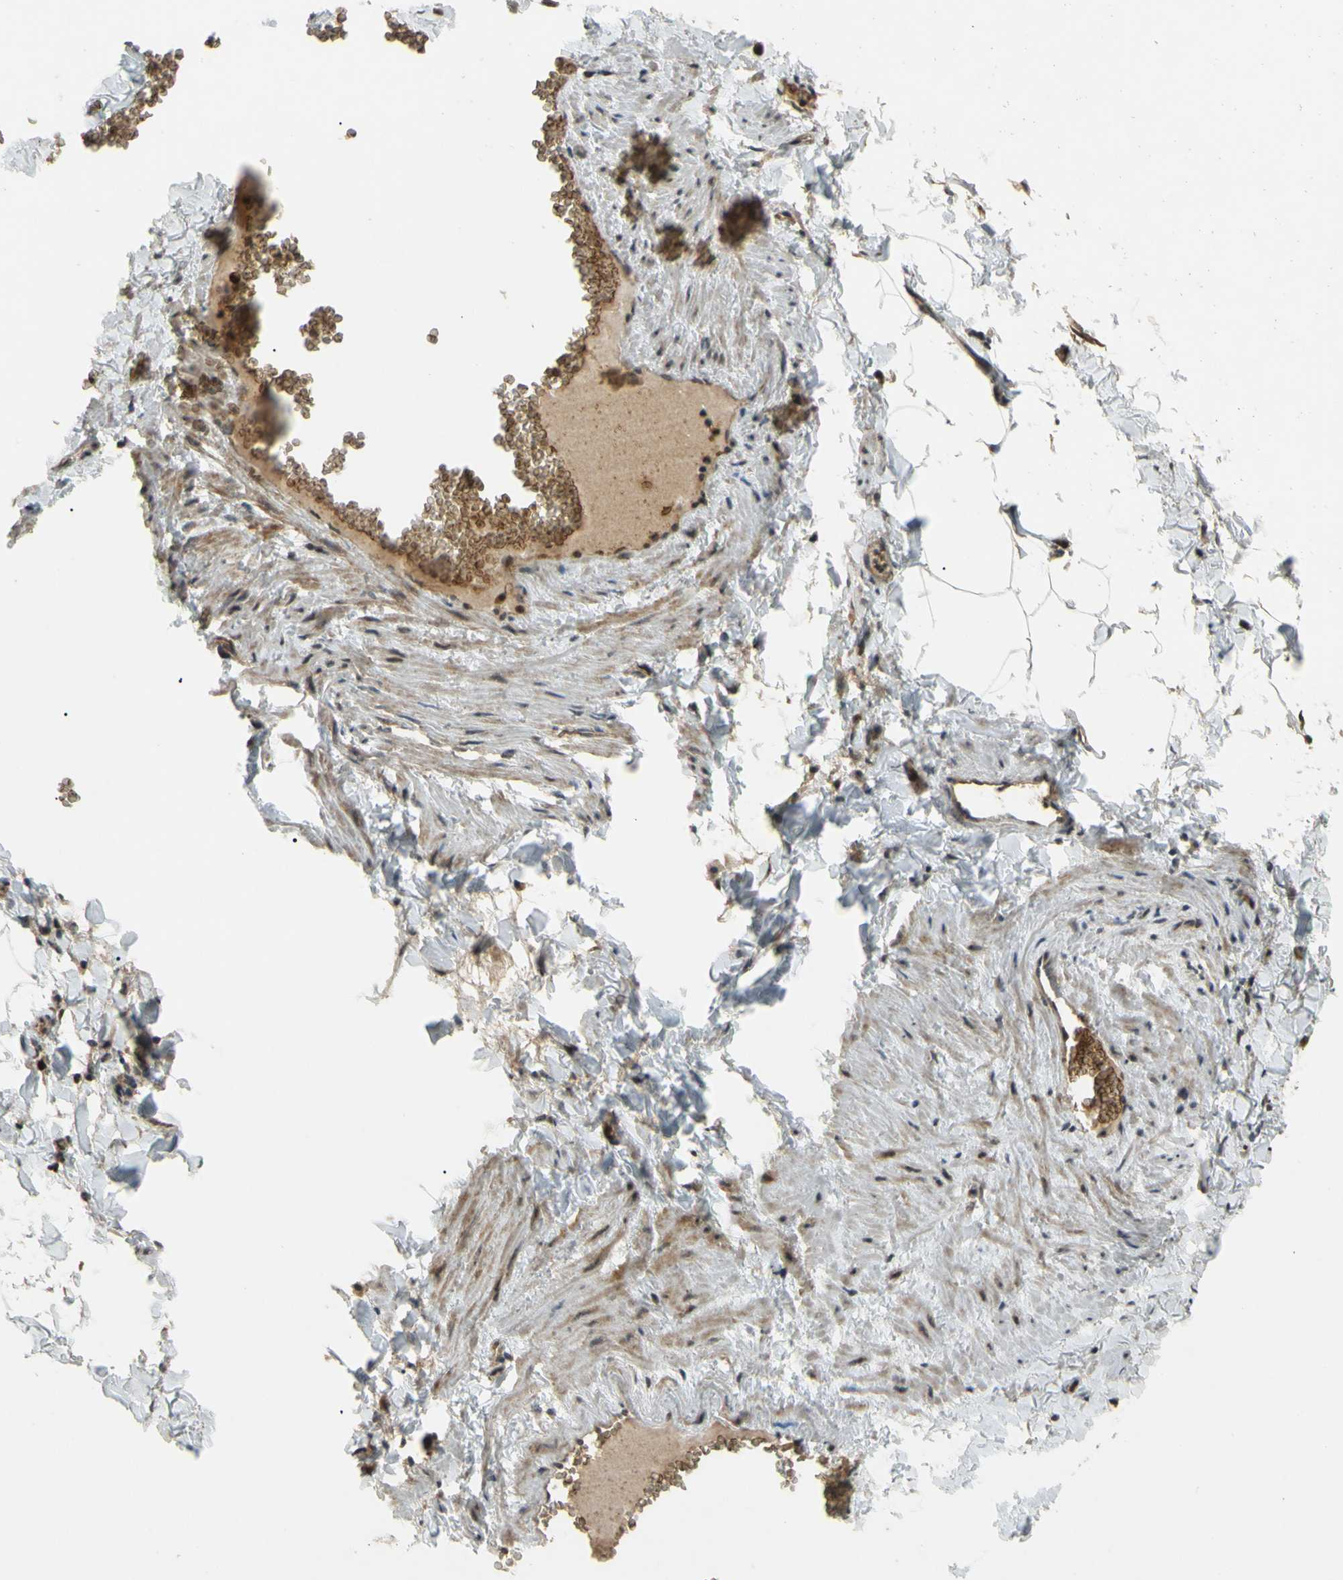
{"staining": {"intensity": "weak", "quantity": "25%-75%", "location": "cytoplasmic/membranous"}, "tissue": "adipose tissue", "cell_type": "Adipocytes", "image_type": "normal", "snomed": [{"axis": "morphology", "description": "Normal tissue, NOS"}, {"axis": "topography", "description": "Vascular tissue"}], "caption": "IHC photomicrograph of benign adipose tissue: human adipose tissue stained using IHC reveals low levels of weak protein expression localized specifically in the cytoplasmic/membranous of adipocytes, appearing as a cytoplasmic/membranous brown color.", "gene": "ALK", "patient": {"sex": "male", "age": 41}}